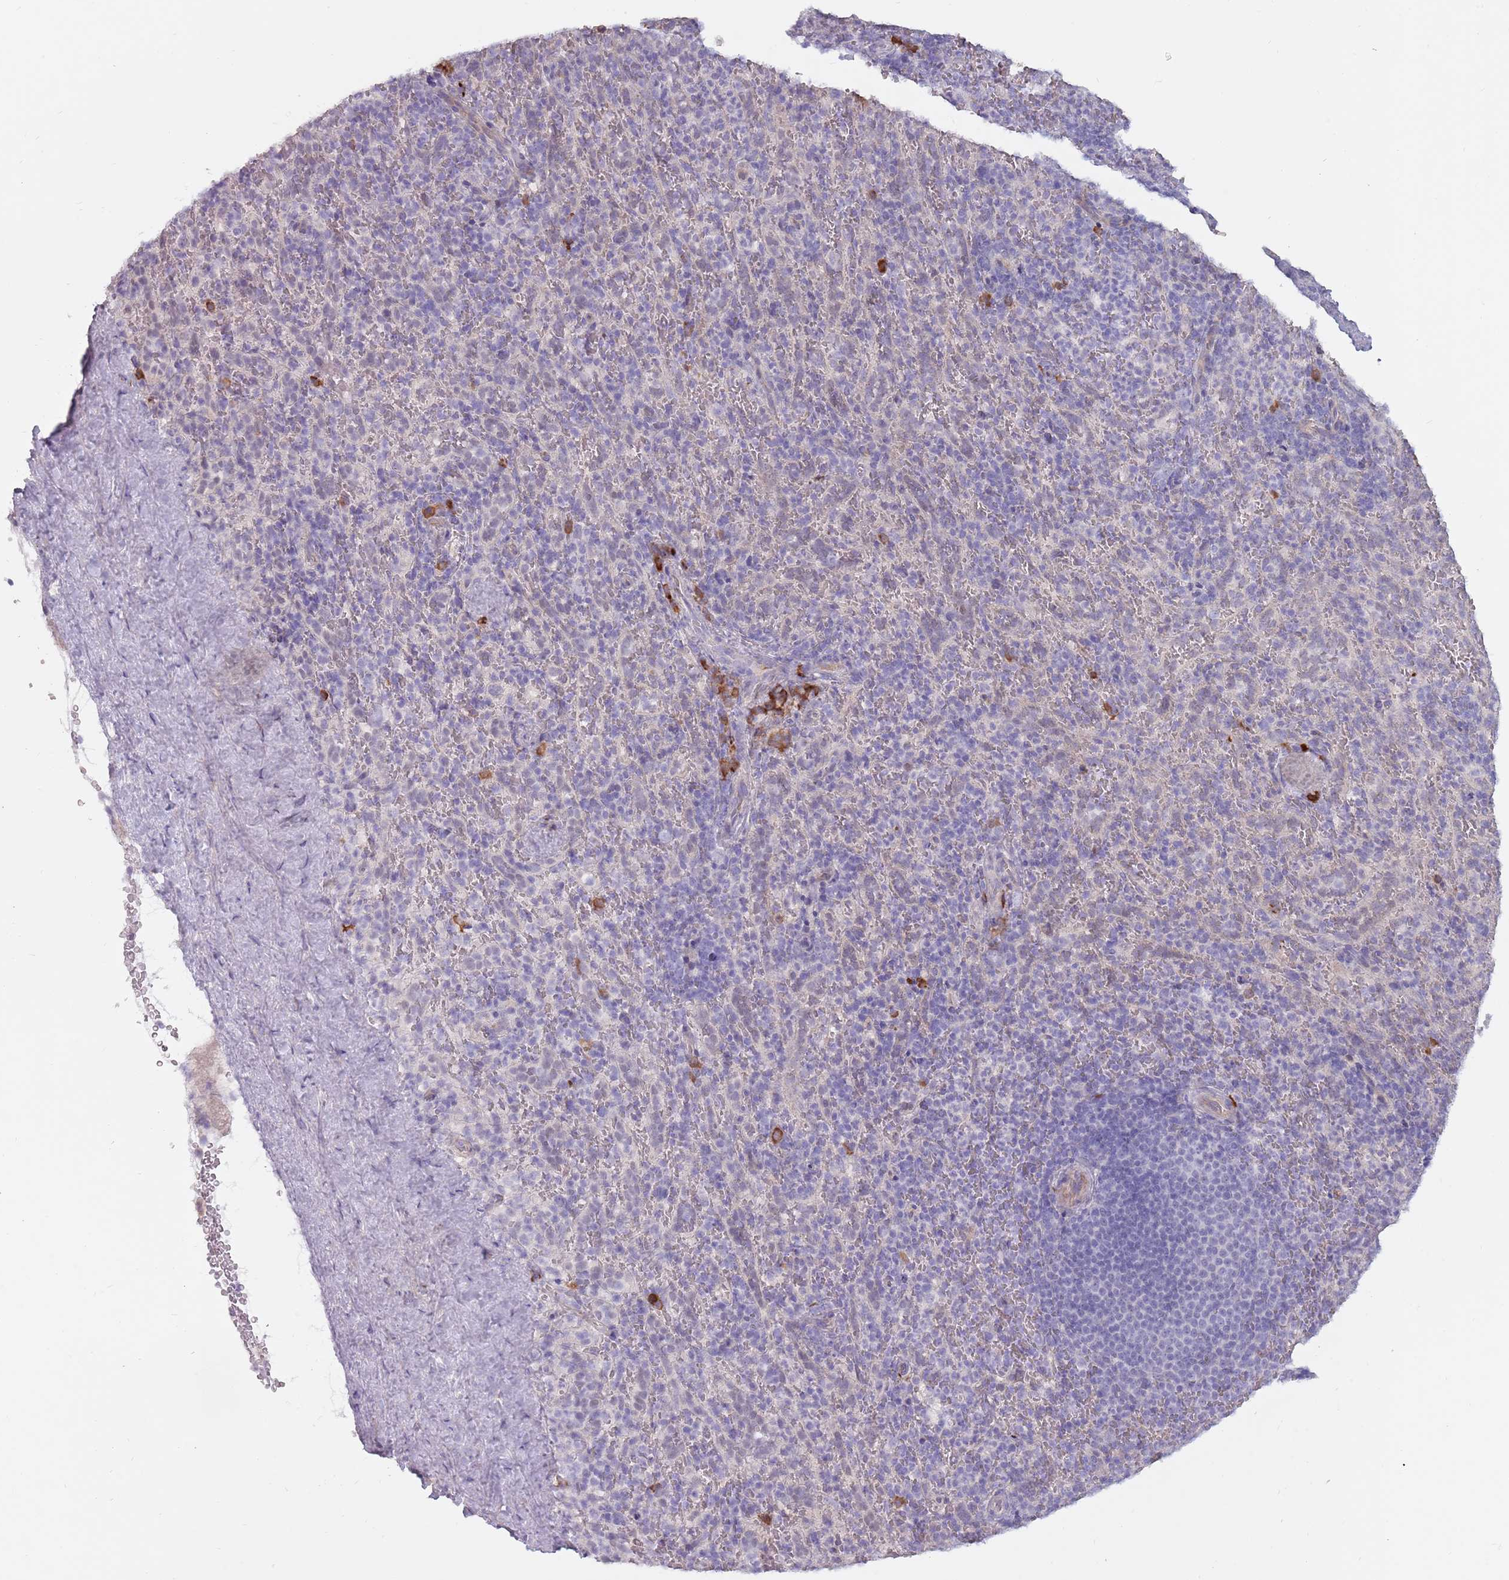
{"staining": {"intensity": "negative", "quantity": "none", "location": "none"}, "tissue": "spleen", "cell_type": "Cells in red pulp", "image_type": "normal", "snomed": [{"axis": "morphology", "description": "Normal tissue, NOS"}, {"axis": "topography", "description": "Spleen"}], "caption": "Photomicrograph shows no protein staining in cells in red pulp of unremarkable spleen.", "gene": "DXO", "patient": {"sex": "female", "age": 21}}